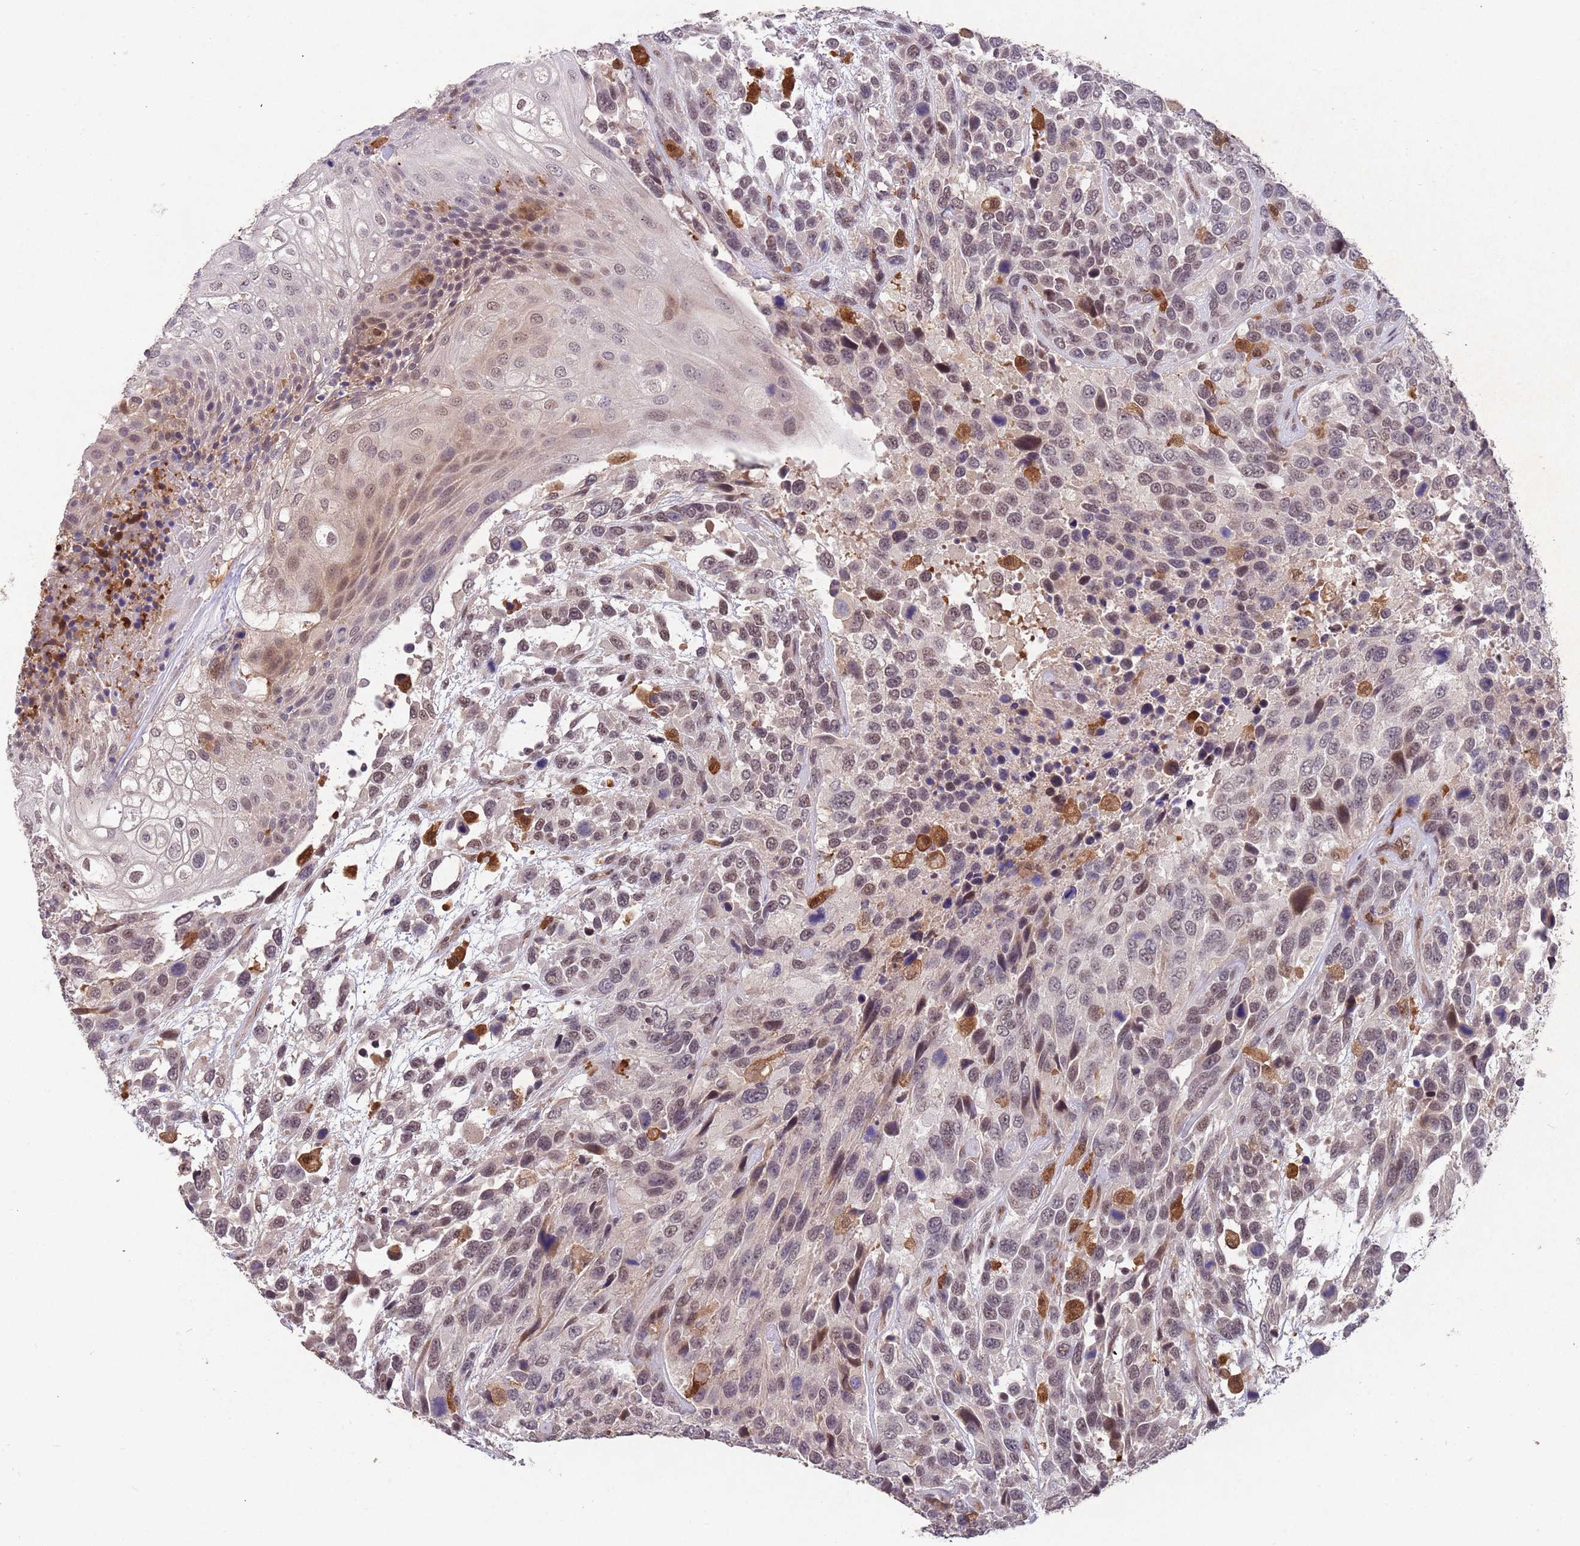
{"staining": {"intensity": "moderate", "quantity": "<25%", "location": "cytoplasmic/membranous,nuclear"}, "tissue": "urothelial cancer", "cell_type": "Tumor cells", "image_type": "cancer", "snomed": [{"axis": "morphology", "description": "Urothelial carcinoma, High grade"}, {"axis": "topography", "description": "Urinary bladder"}], "caption": "High-grade urothelial carcinoma stained with immunohistochemistry demonstrates moderate cytoplasmic/membranous and nuclear staining in about <25% of tumor cells. The staining is performed using DAB brown chromogen to label protein expression. The nuclei are counter-stained blue using hematoxylin.", "gene": "ZNF639", "patient": {"sex": "female", "age": 70}}